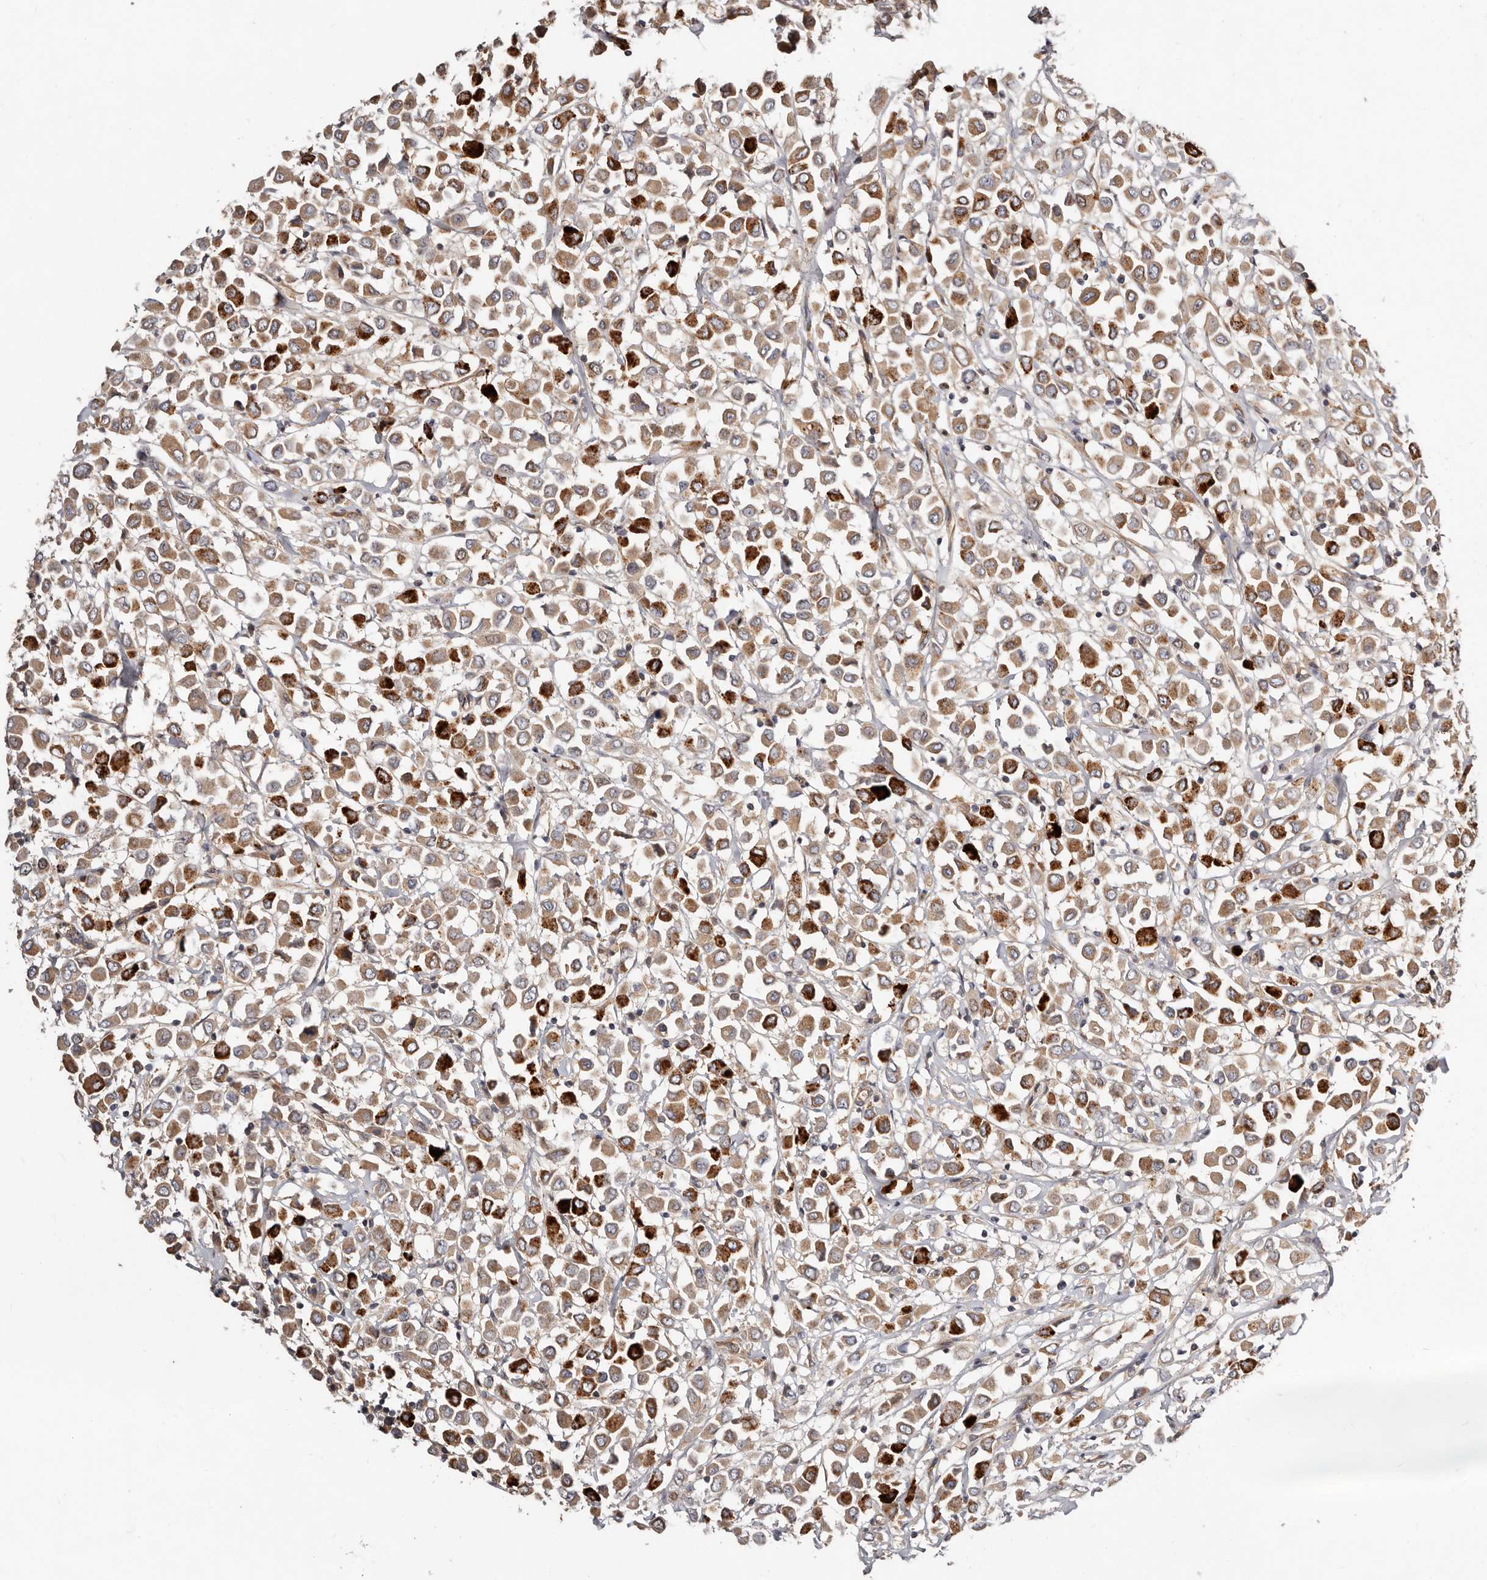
{"staining": {"intensity": "moderate", "quantity": ">75%", "location": "cytoplasmic/membranous"}, "tissue": "breast cancer", "cell_type": "Tumor cells", "image_type": "cancer", "snomed": [{"axis": "morphology", "description": "Duct carcinoma"}, {"axis": "topography", "description": "Breast"}], "caption": "Approximately >75% of tumor cells in human breast cancer exhibit moderate cytoplasmic/membranous protein expression as visualized by brown immunohistochemical staining.", "gene": "MACF1", "patient": {"sex": "female", "age": 61}}